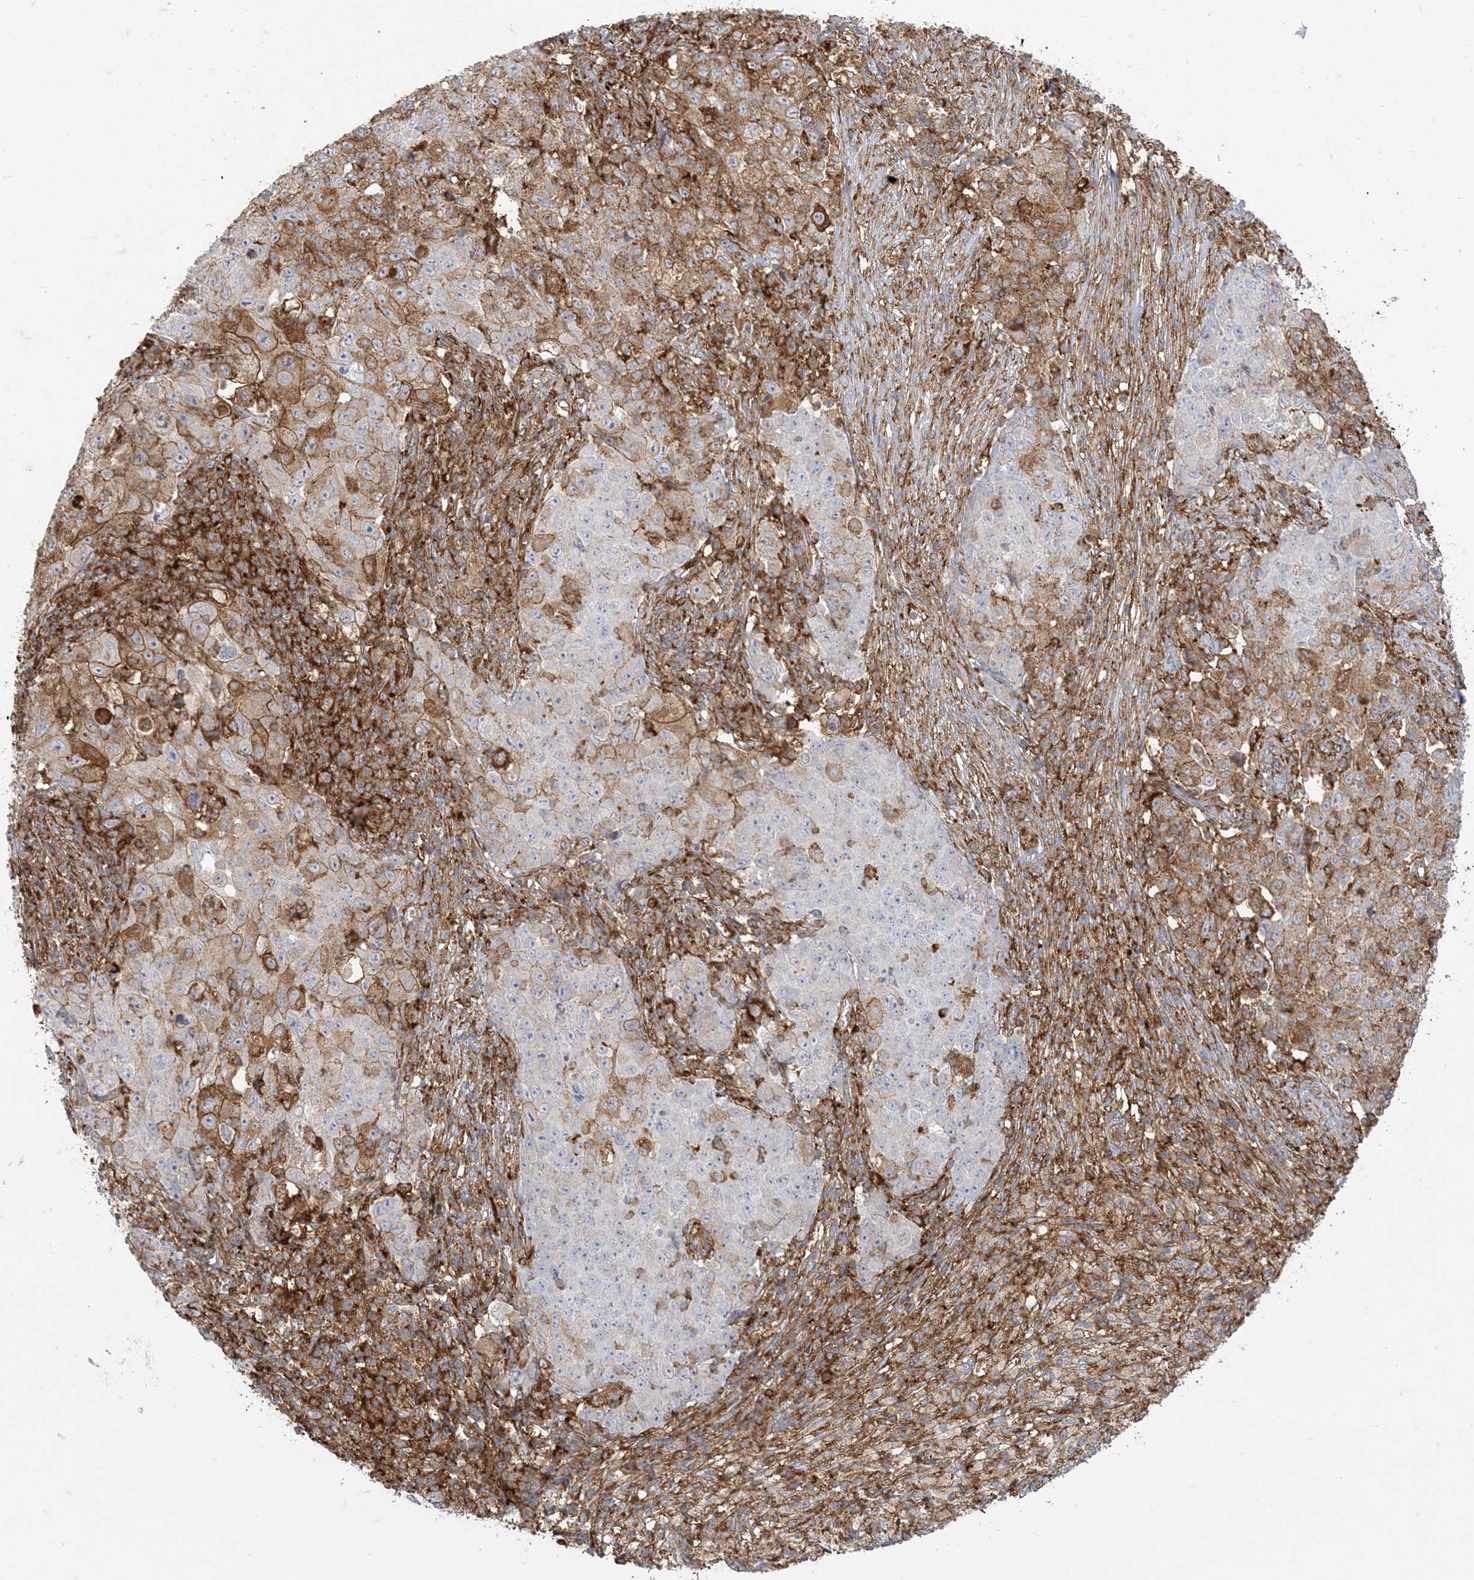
{"staining": {"intensity": "moderate", "quantity": "25%-75%", "location": "cytoplasmic/membranous"}, "tissue": "ovarian cancer", "cell_type": "Tumor cells", "image_type": "cancer", "snomed": [{"axis": "morphology", "description": "Carcinoma, endometroid"}, {"axis": "topography", "description": "Ovary"}], "caption": "Protein staining of endometroid carcinoma (ovarian) tissue exhibits moderate cytoplasmic/membranous expression in approximately 25%-75% of tumor cells. The protein is stained brown, and the nuclei are stained in blue (DAB (3,3'-diaminobenzidine) IHC with brightfield microscopy, high magnification).", "gene": "DERL3", "patient": {"sex": "female", "age": 42}}